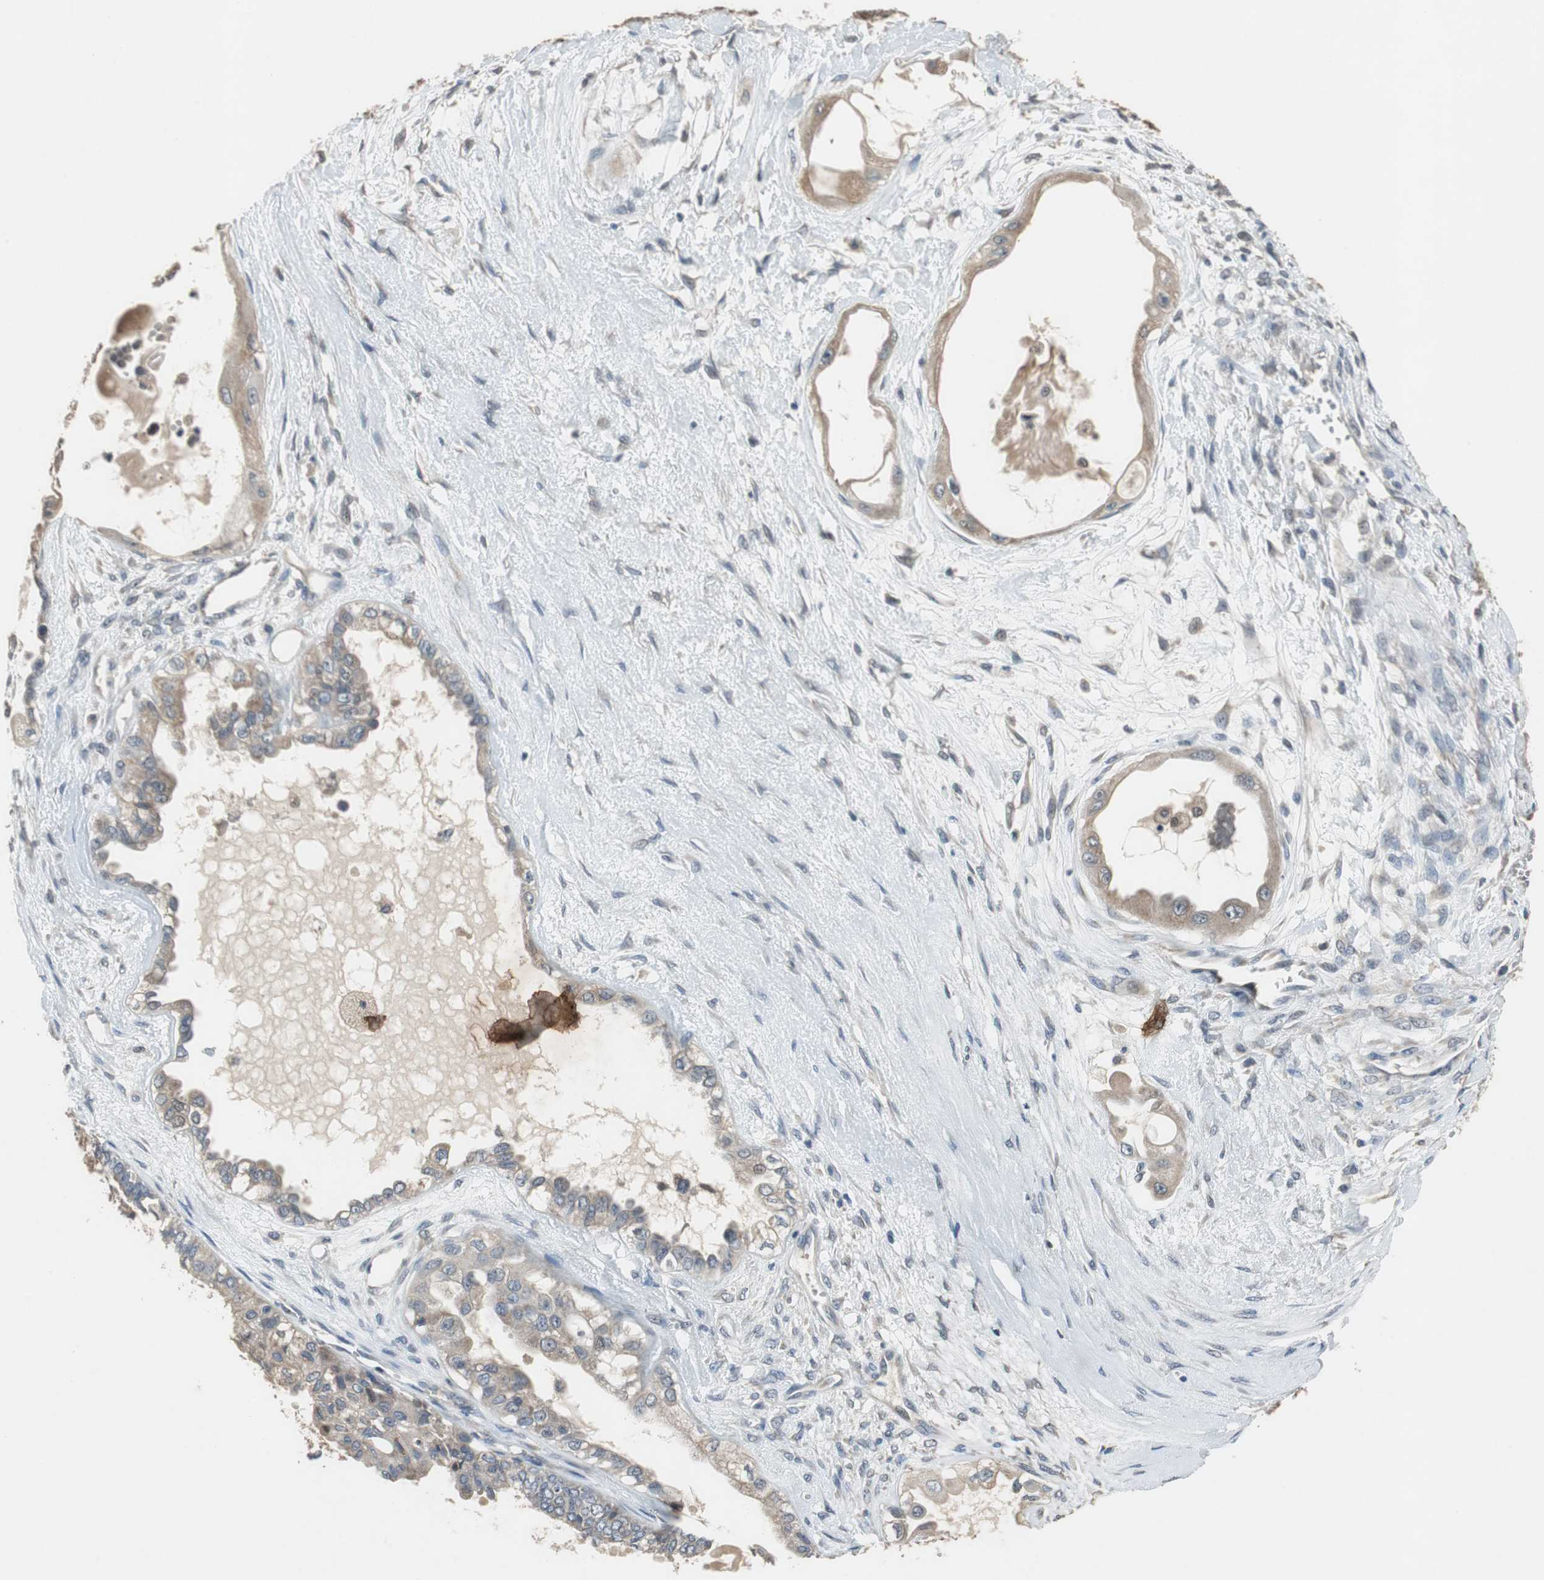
{"staining": {"intensity": "moderate", "quantity": "25%-75%", "location": "cytoplasmic/membranous"}, "tissue": "ovarian cancer", "cell_type": "Tumor cells", "image_type": "cancer", "snomed": [{"axis": "morphology", "description": "Carcinoma, NOS"}, {"axis": "morphology", "description": "Carcinoma, endometroid"}, {"axis": "topography", "description": "Ovary"}], "caption": "This histopathology image shows ovarian carcinoma stained with immunohistochemistry (IHC) to label a protein in brown. The cytoplasmic/membranous of tumor cells show moderate positivity for the protein. Nuclei are counter-stained blue.", "gene": "PI4KB", "patient": {"sex": "female", "age": 50}}